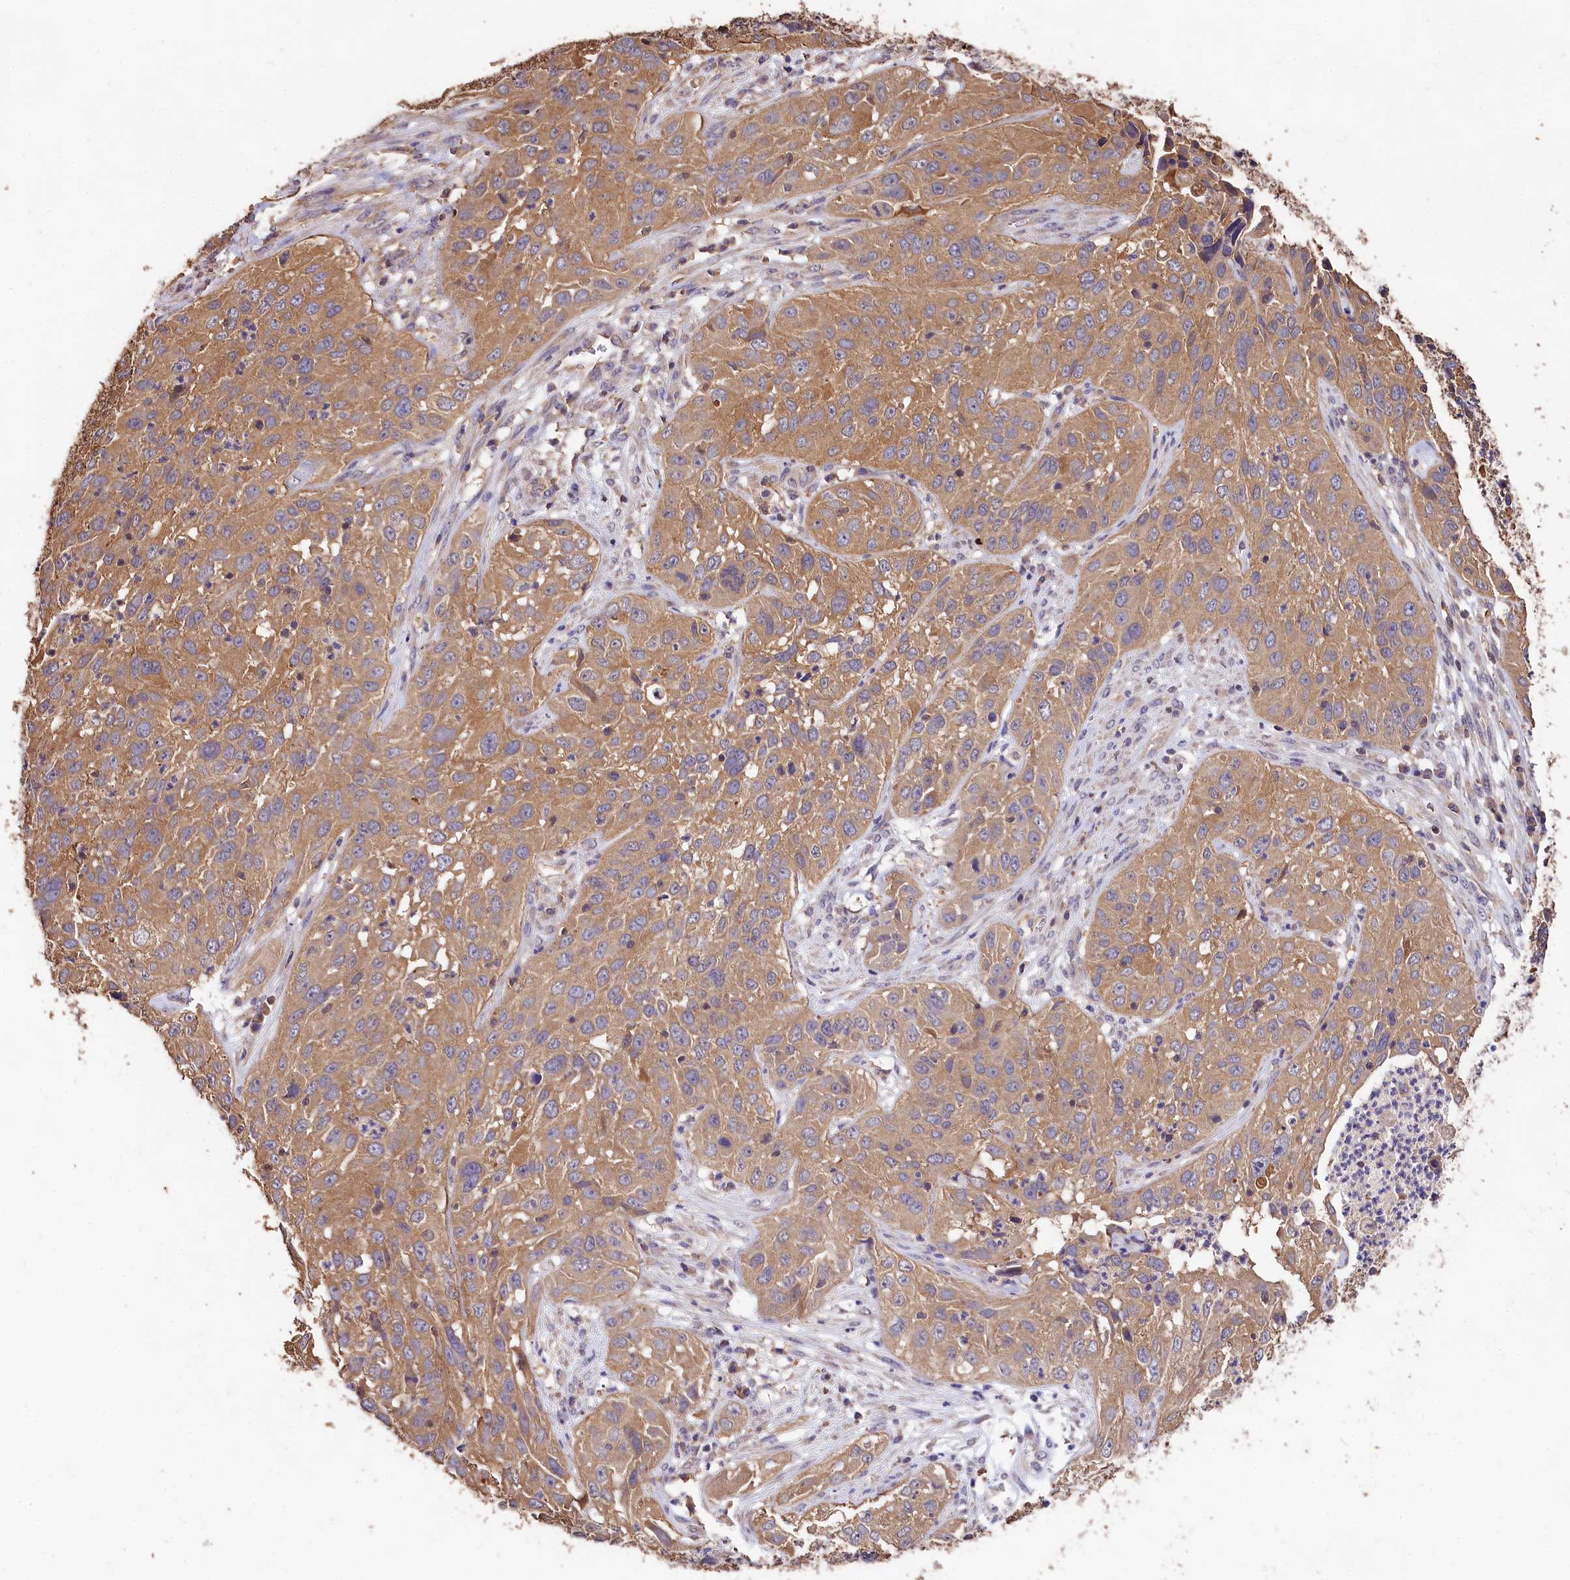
{"staining": {"intensity": "moderate", "quantity": ">75%", "location": "cytoplasmic/membranous"}, "tissue": "cervical cancer", "cell_type": "Tumor cells", "image_type": "cancer", "snomed": [{"axis": "morphology", "description": "Squamous cell carcinoma, NOS"}, {"axis": "topography", "description": "Cervix"}], "caption": "The immunohistochemical stain highlights moderate cytoplasmic/membranous positivity in tumor cells of cervical cancer tissue. (Stains: DAB in brown, nuclei in blue, Microscopy: brightfield microscopy at high magnification).", "gene": "OAS3", "patient": {"sex": "female", "age": 32}}